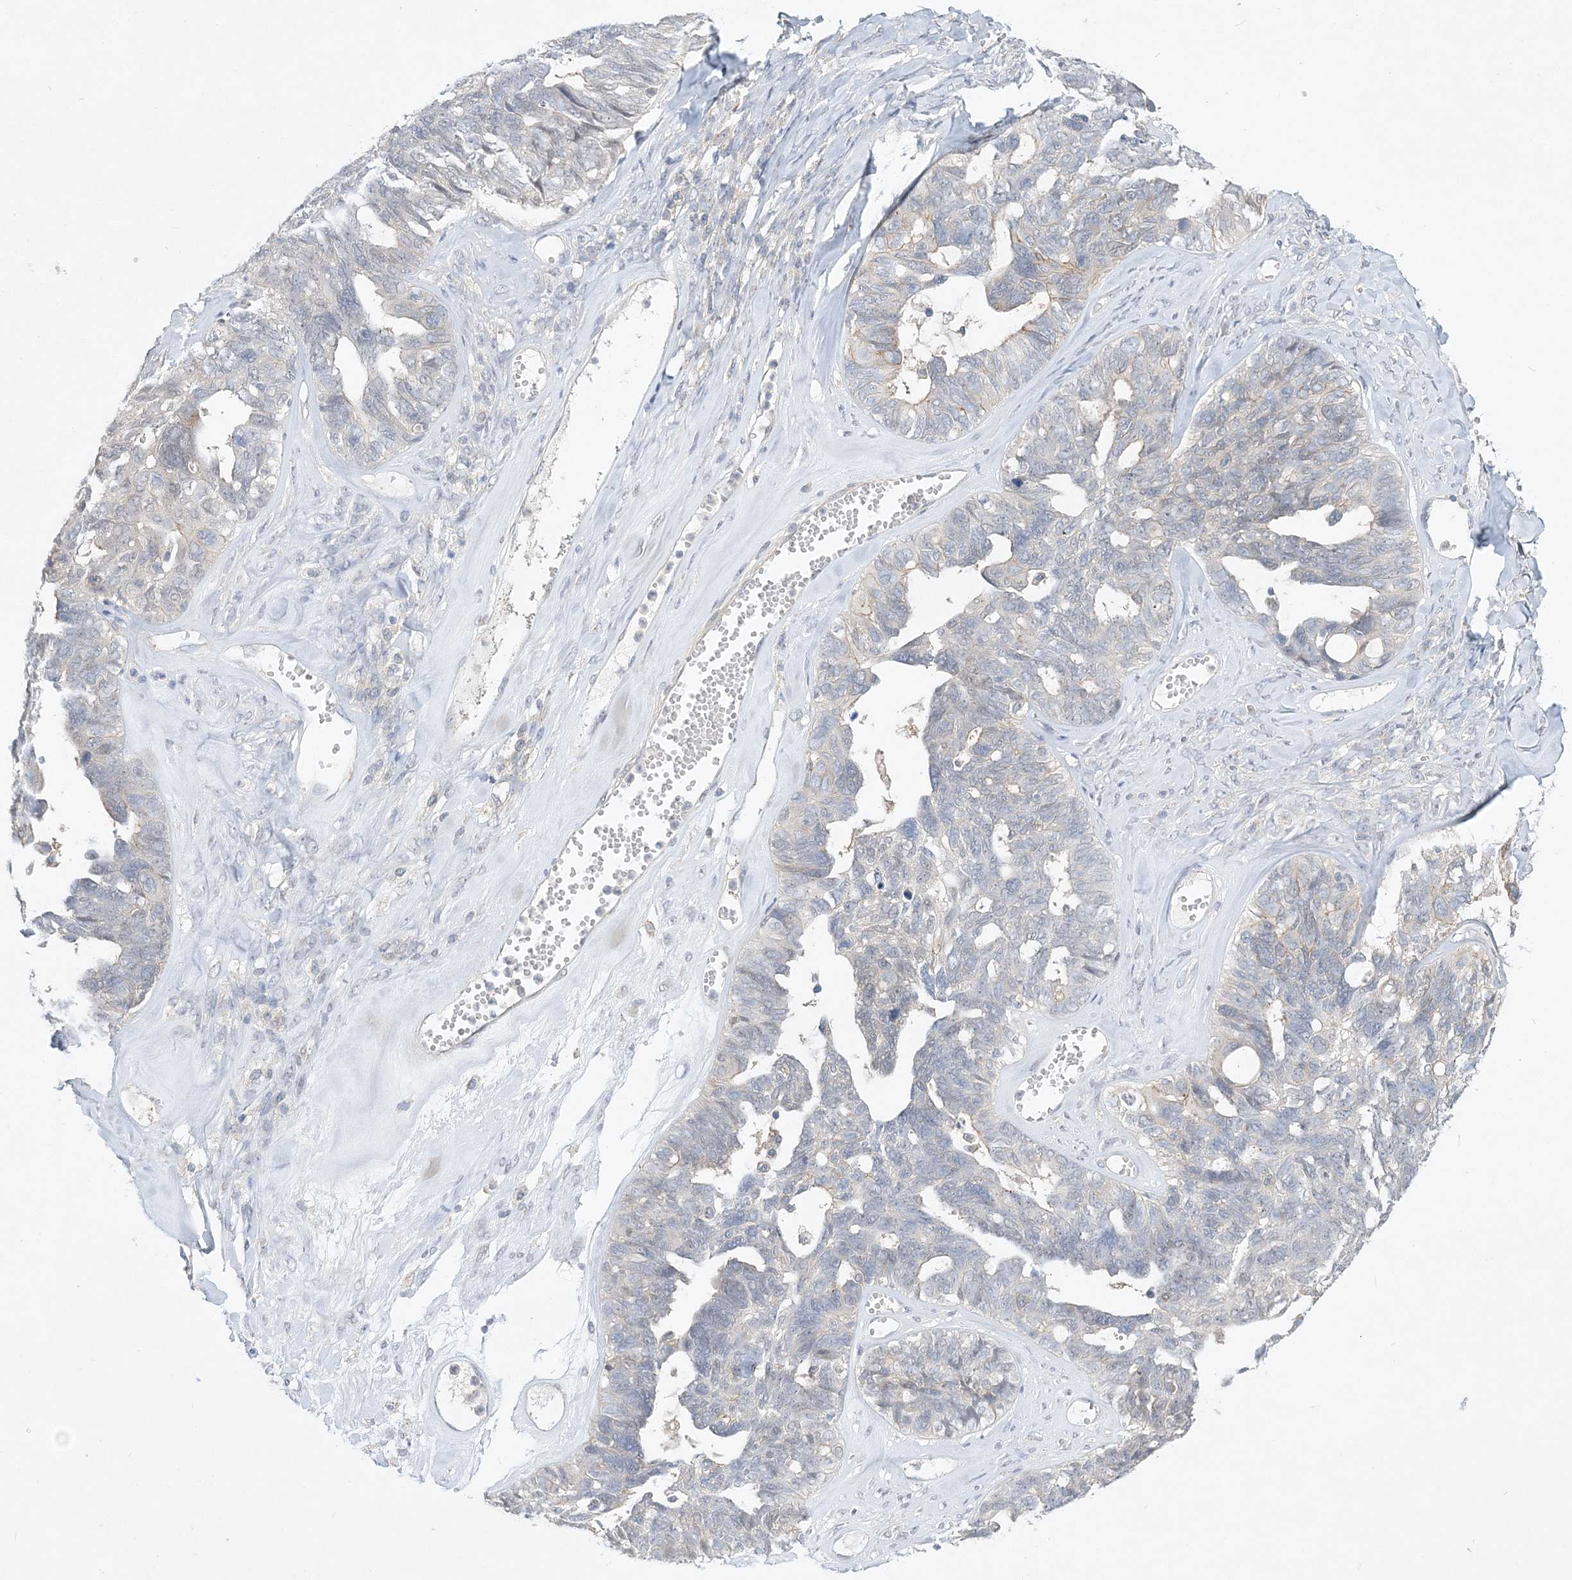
{"staining": {"intensity": "negative", "quantity": "none", "location": "none"}, "tissue": "ovarian cancer", "cell_type": "Tumor cells", "image_type": "cancer", "snomed": [{"axis": "morphology", "description": "Cystadenocarcinoma, serous, NOS"}, {"axis": "topography", "description": "Ovary"}], "caption": "This is a histopathology image of immunohistochemistry staining of ovarian serous cystadenocarcinoma, which shows no positivity in tumor cells.", "gene": "ANKRD35", "patient": {"sex": "female", "age": 79}}